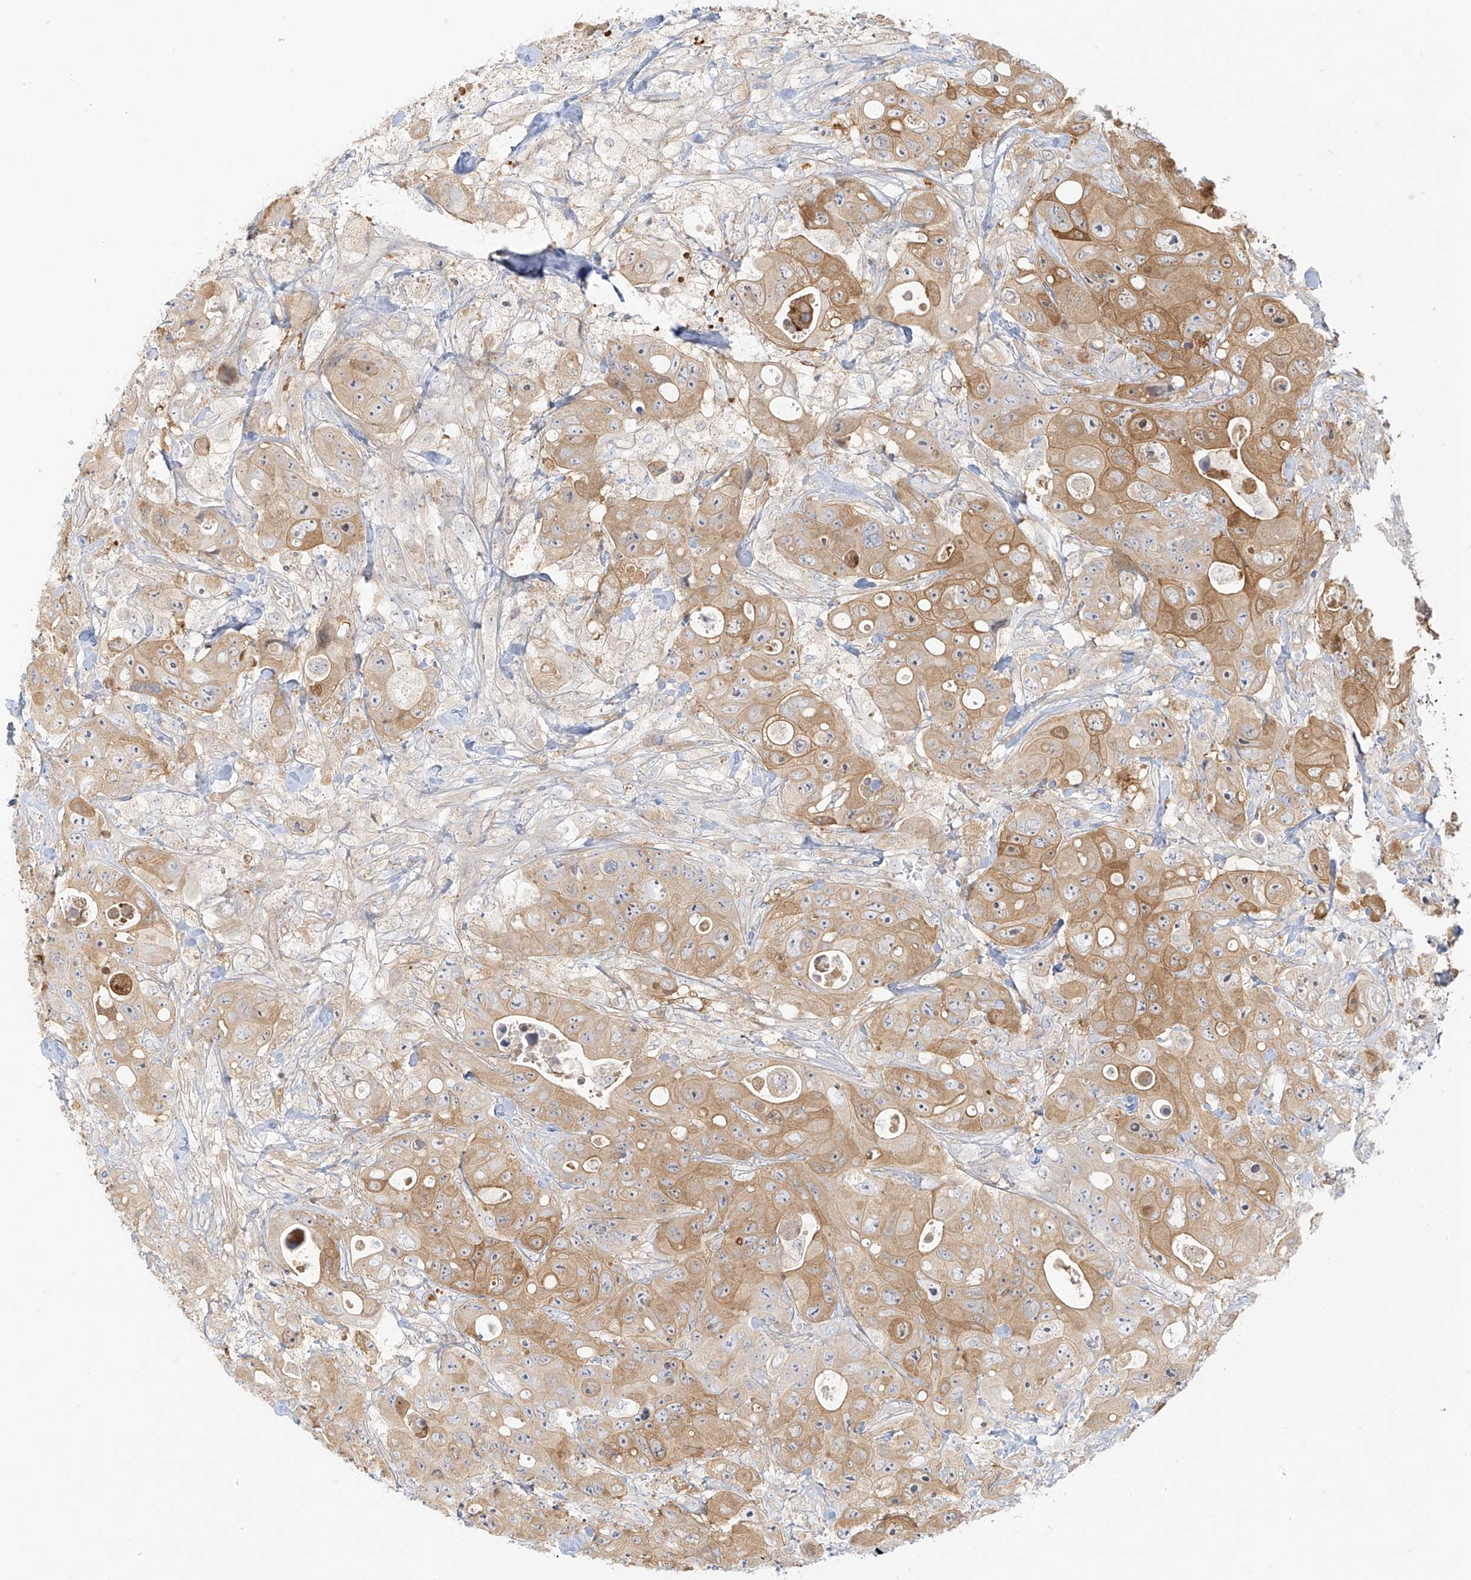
{"staining": {"intensity": "moderate", "quantity": ">75%", "location": "cytoplasmic/membranous"}, "tissue": "colorectal cancer", "cell_type": "Tumor cells", "image_type": "cancer", "snomed": [{"axis": "morphology", "description": "Adenocarcinoma, NOS"}, {"axis": "topography", "description": "Colon"}], "caption": "Adenocarcinoma (colorectal) stained with a brown dye demonstrates moderate cytoplasmic/membranous positive expression in approximately >75% of tumor cells.", "gene": "UPK1B", "patient": {"sex": "female", "age": 46}}